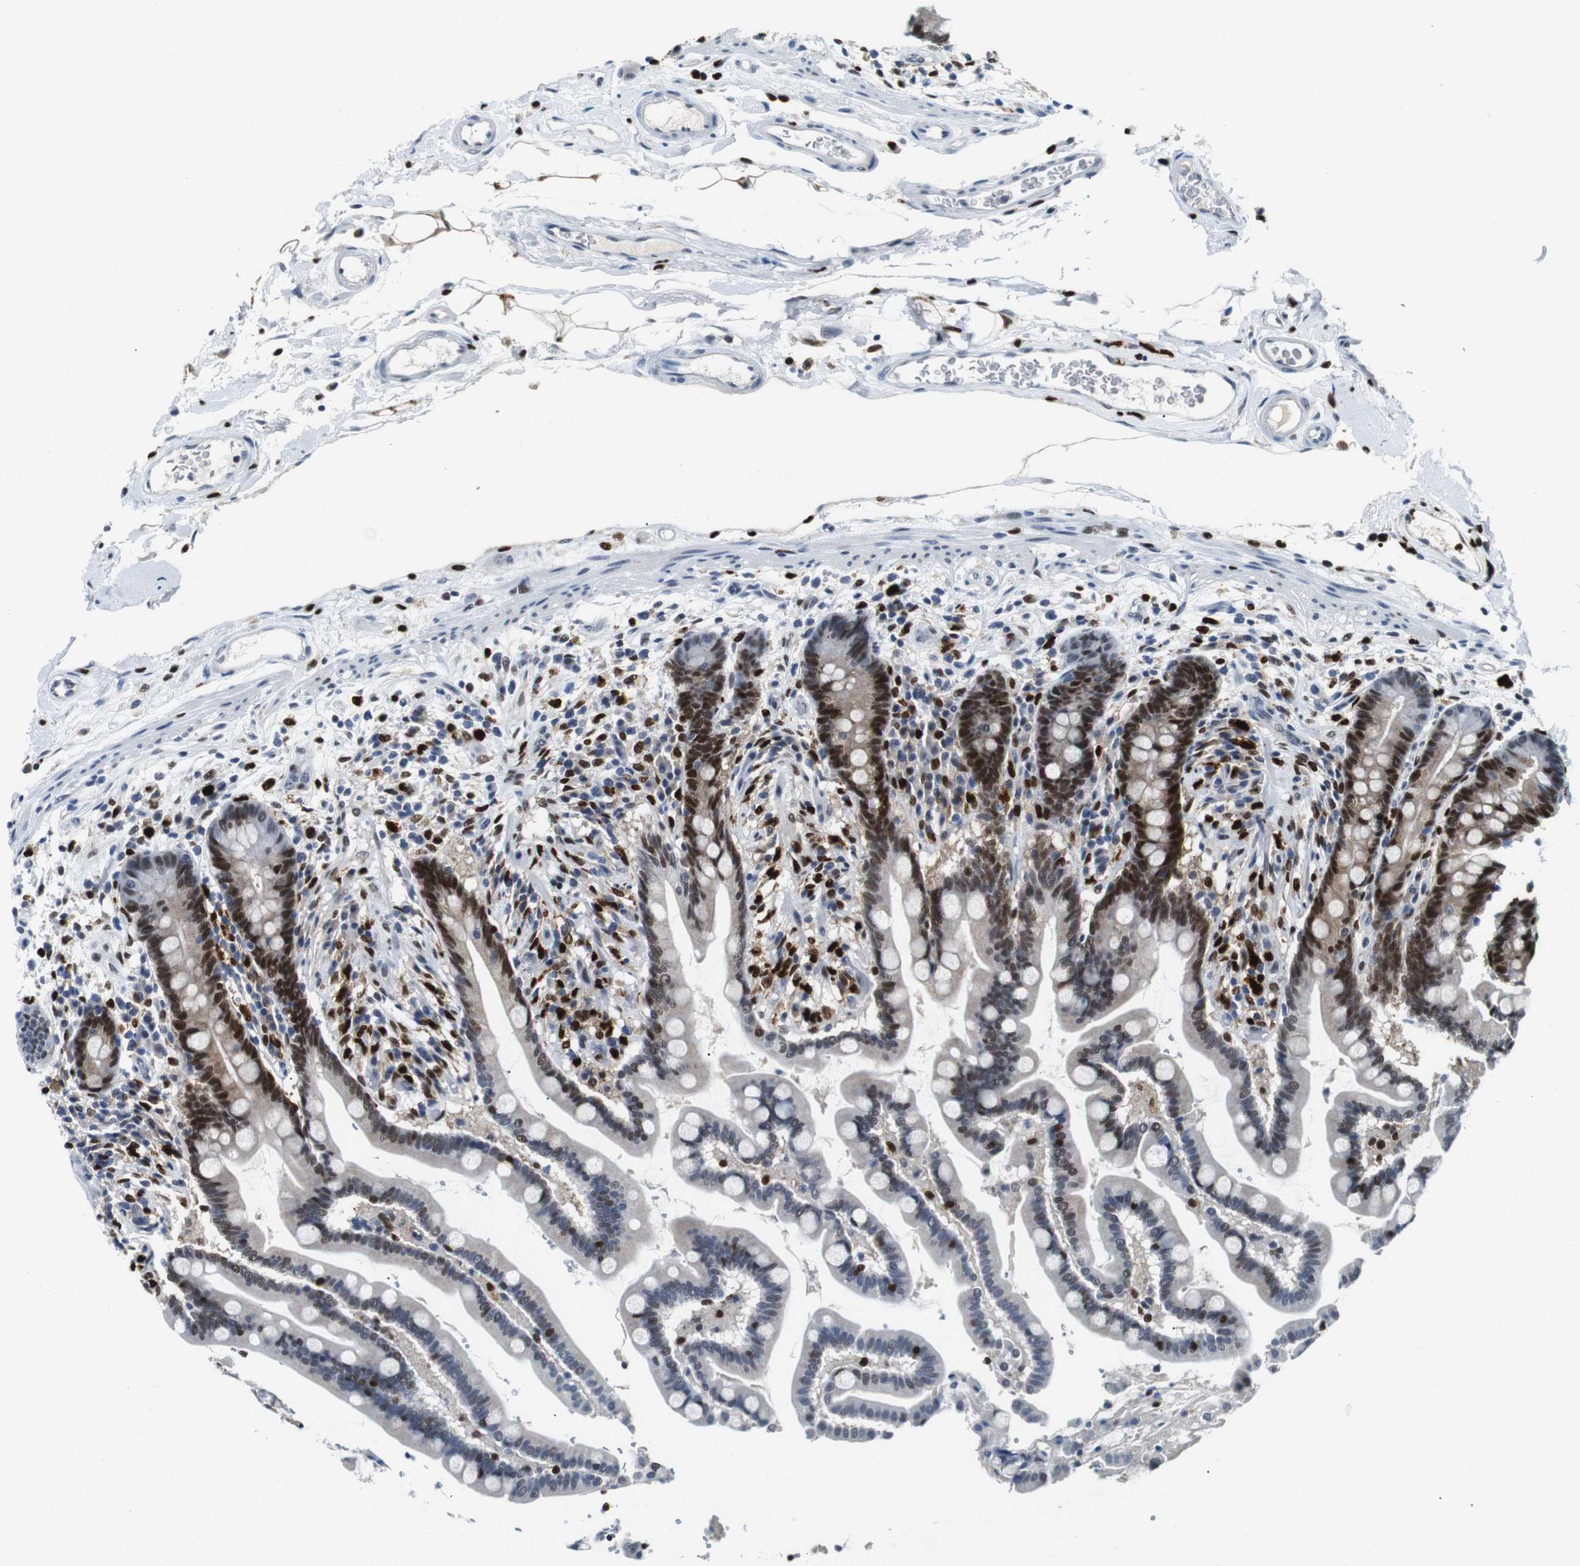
{"staining": {"intensity": "negative", "quantity": "none", "location": "none"}, "tissue": "colon", "cell_type": "Endothelial cells", "image_type": "normal", "snomed": [{"axis": "morphology", "description": "Normal tissue, NOS"}, {"axis": "topography", "description": "Colon"}], "caption": "Immunohistochemistry histopathology image of normal human colon stained for a protein (brown), which reveals no positivity in endothelial cells.", "gene": "IRF8", "patient": {"sex": "male", "age": 73}}